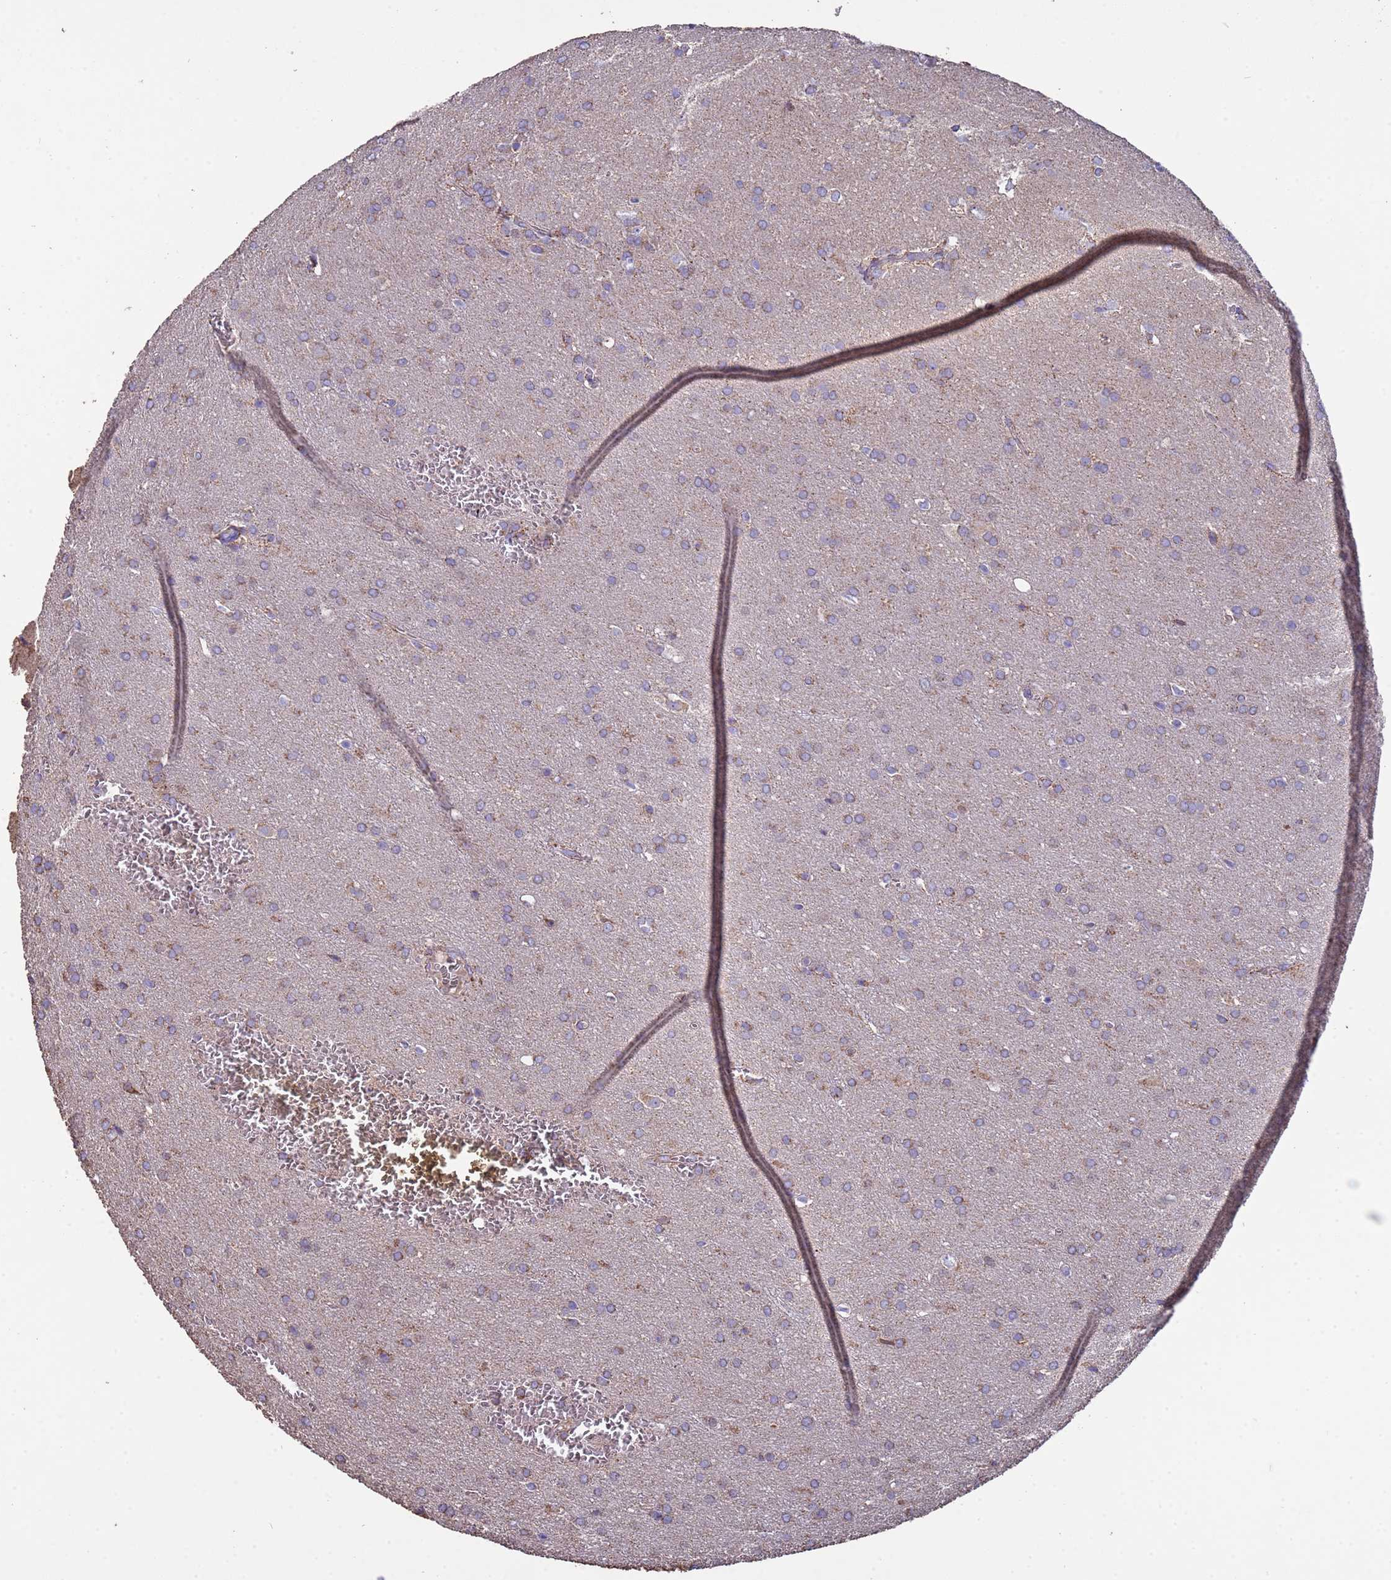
{"staining": {"intensity": "weak", "quantity": "25%-75%", "location": "cytoplasmic/membranous"}, "tissue": "glioma", "cell_type": "Tumor cells", "image_type": "cancer", "snomed": [{"axis": "morphology", "description": "Glioma, malignant, Low grade"}, {"axis": "topography", "description": "Brain"}], "caption": "IHC (DAB (3,3'-diaminobenzidine)) staining of human malignant glioma (low-grade) reveals weak cytoplasmic/membranous protein positivity in approximately 25%-75% of tumor cells.", "gene": "ZNFX1", "patient": {"sex": "female", "age": 32}}